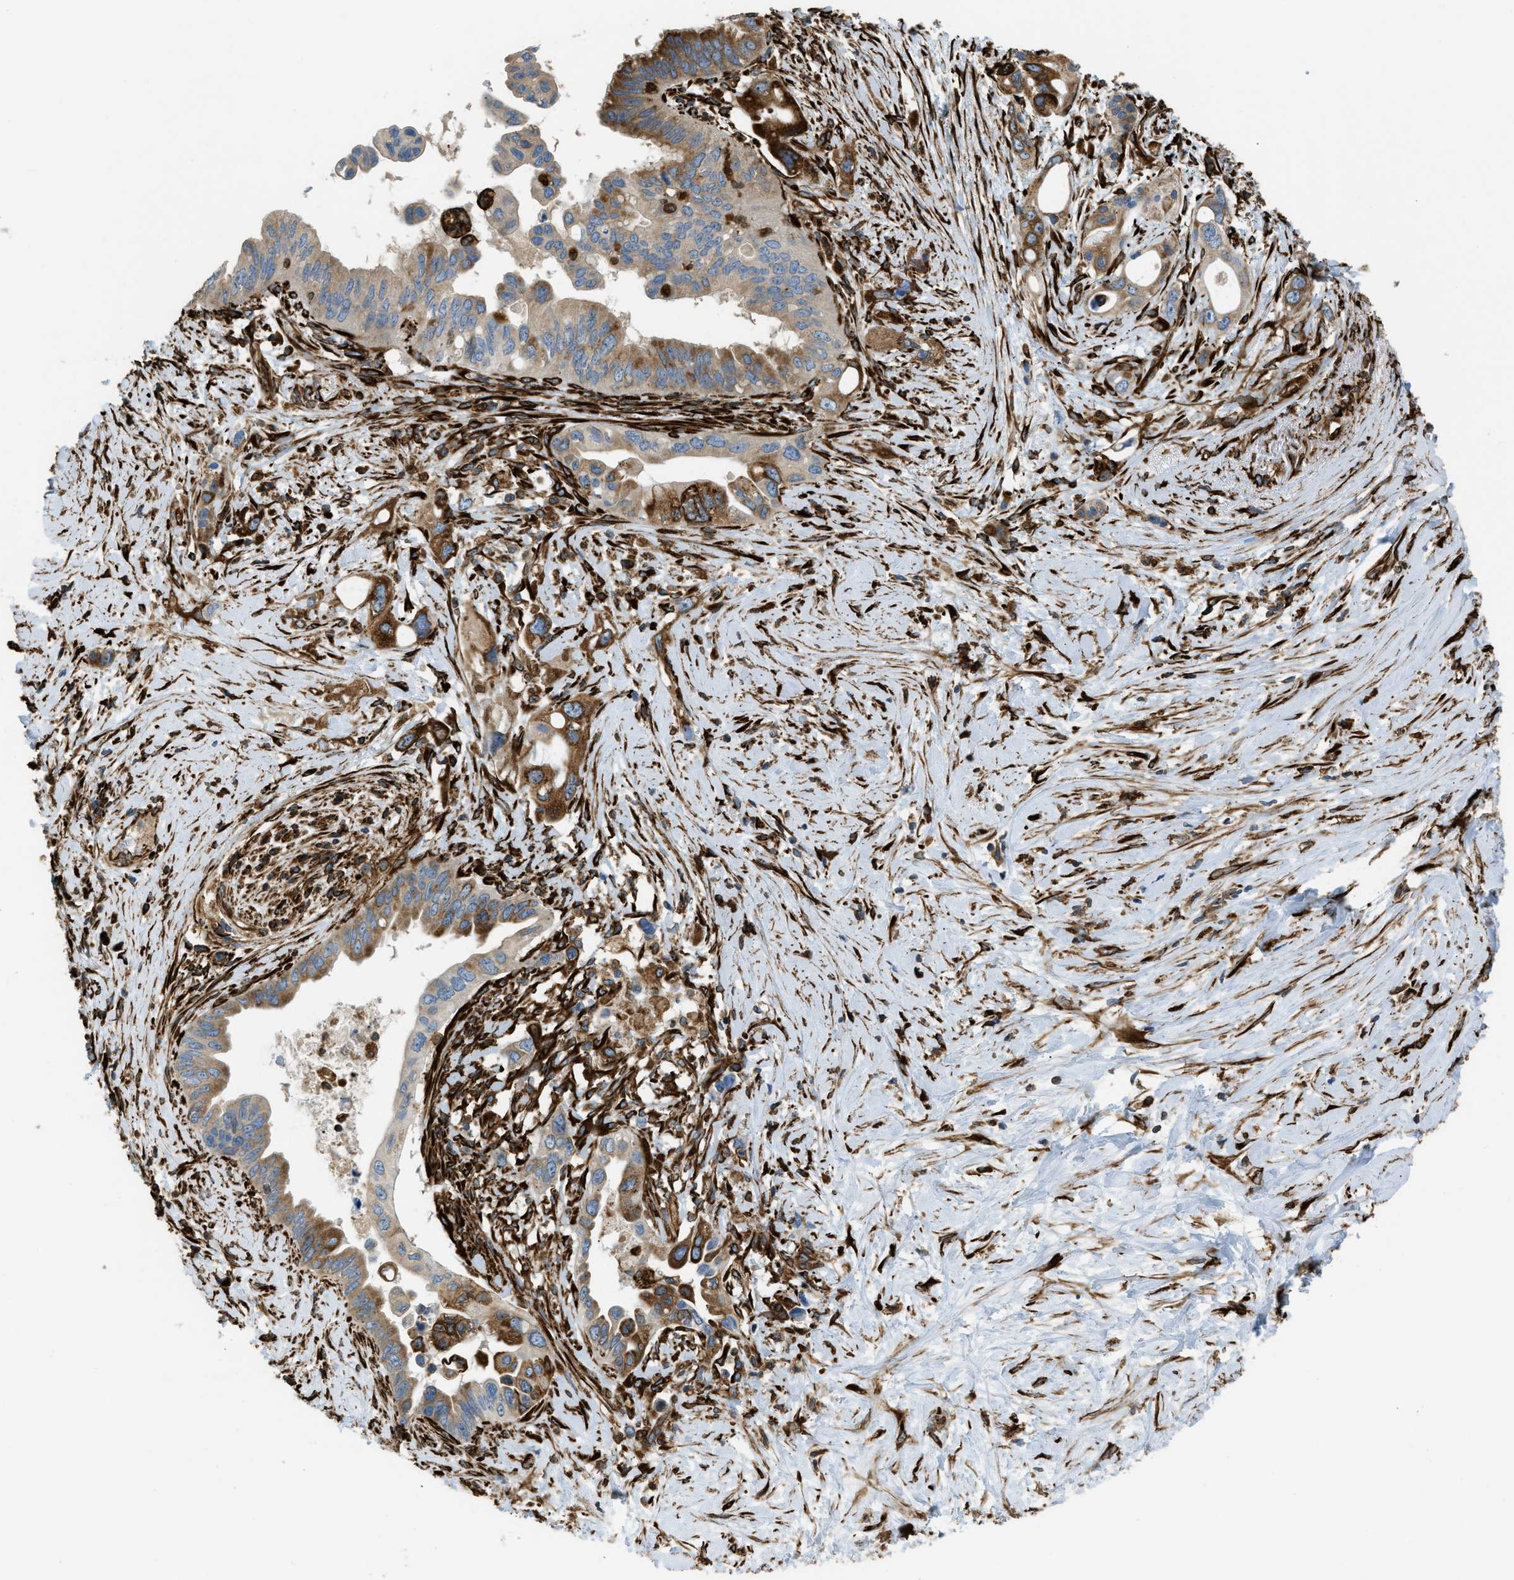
{"staining": {"intensity": "moderate", "quantity": ">75%", "location": "cytoplasmic/membranous"}, "tissue": "pancreatic cancer", "cell_type": "Tumor cells", "image_type": "cancer", "snomed": [{"axis": "morphology", "description": "Adenocarcinoma, NOS"}, {"axis": "topography", "description": "Pancreas"}], "caption": "Immunohistochemistry of pancreatic cancer (adenocarcinoma) shows medium levels of moderate cytoplasmic/membranous staining in approximately >75% of tumor cells.", "gene": "BEX3", "patient": {"sex": "female", "age": 56}}